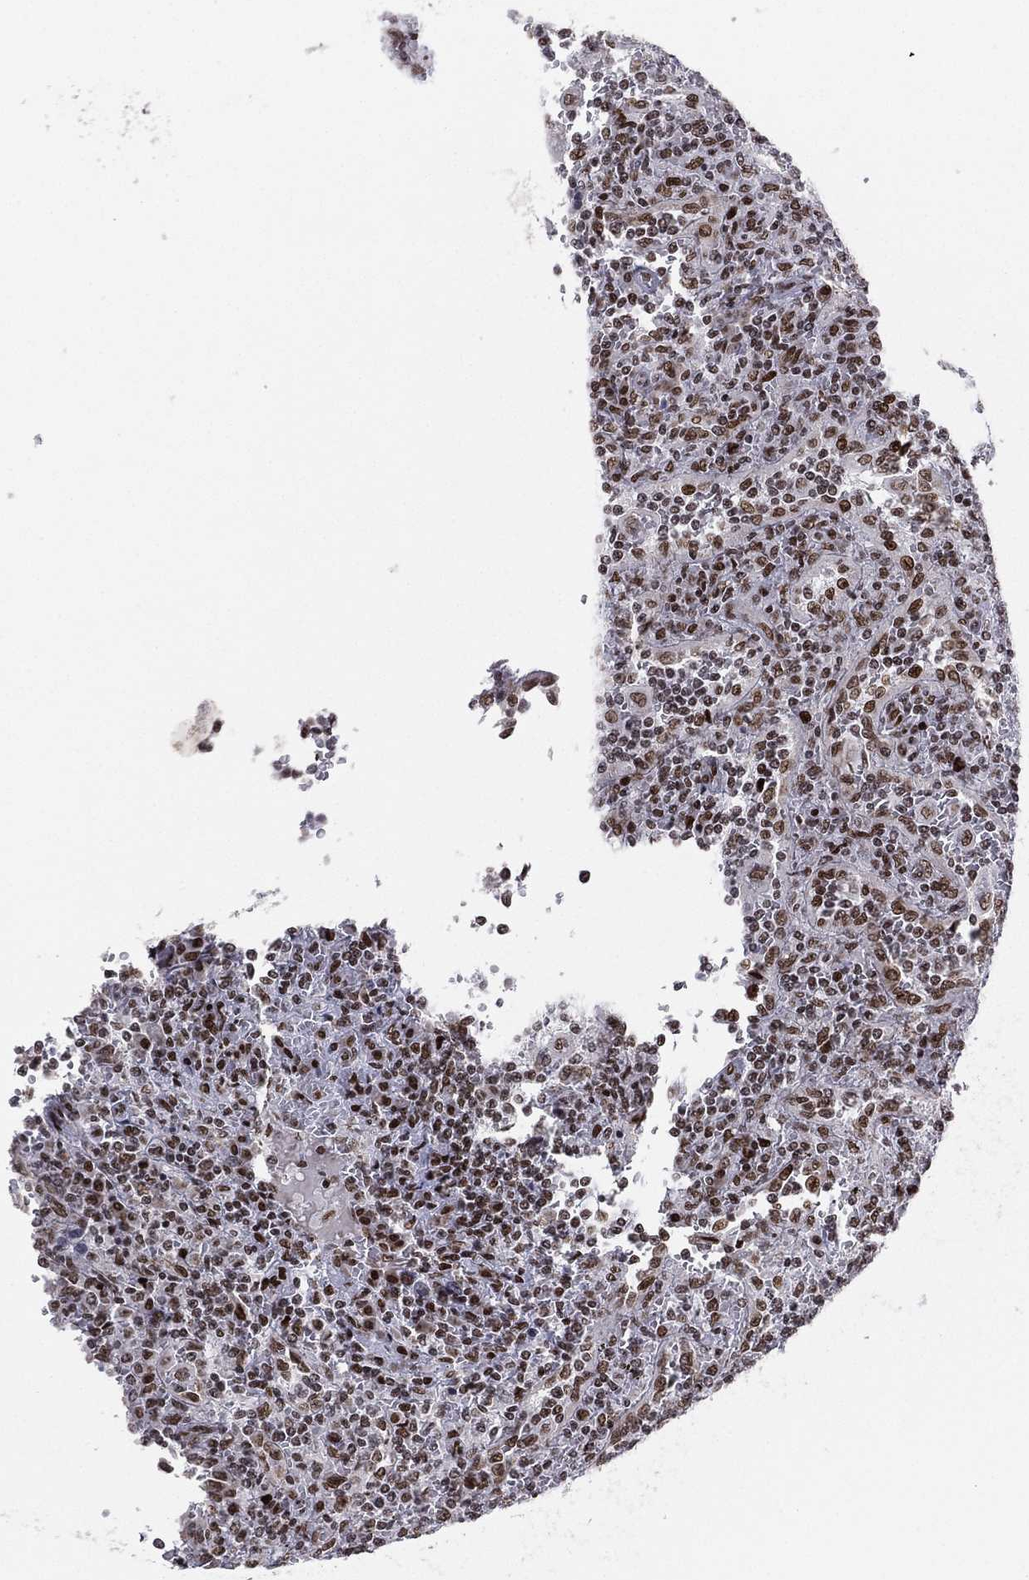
{"staining": {"intensity": "moderate", "quantity": "25%-75%", "location": "nuclear"}, "tissue": "lymphoma", "cell_type": "Tumor cells", "image_type": "cancer", "snomed": [{"axis": "morphology", "description": "Malignant lymphoma, non-Hodgkin's type, Low grade"}, {"axis": "topography", "description": "Spleen"}], "caption": "Immunohistochemical staining of lymphoma reveals moderate nuclear protein positivity in about 25%-75% of tumor cells.", "gene": "RTF1", "patient": {"sex": "male", "age": 62}}